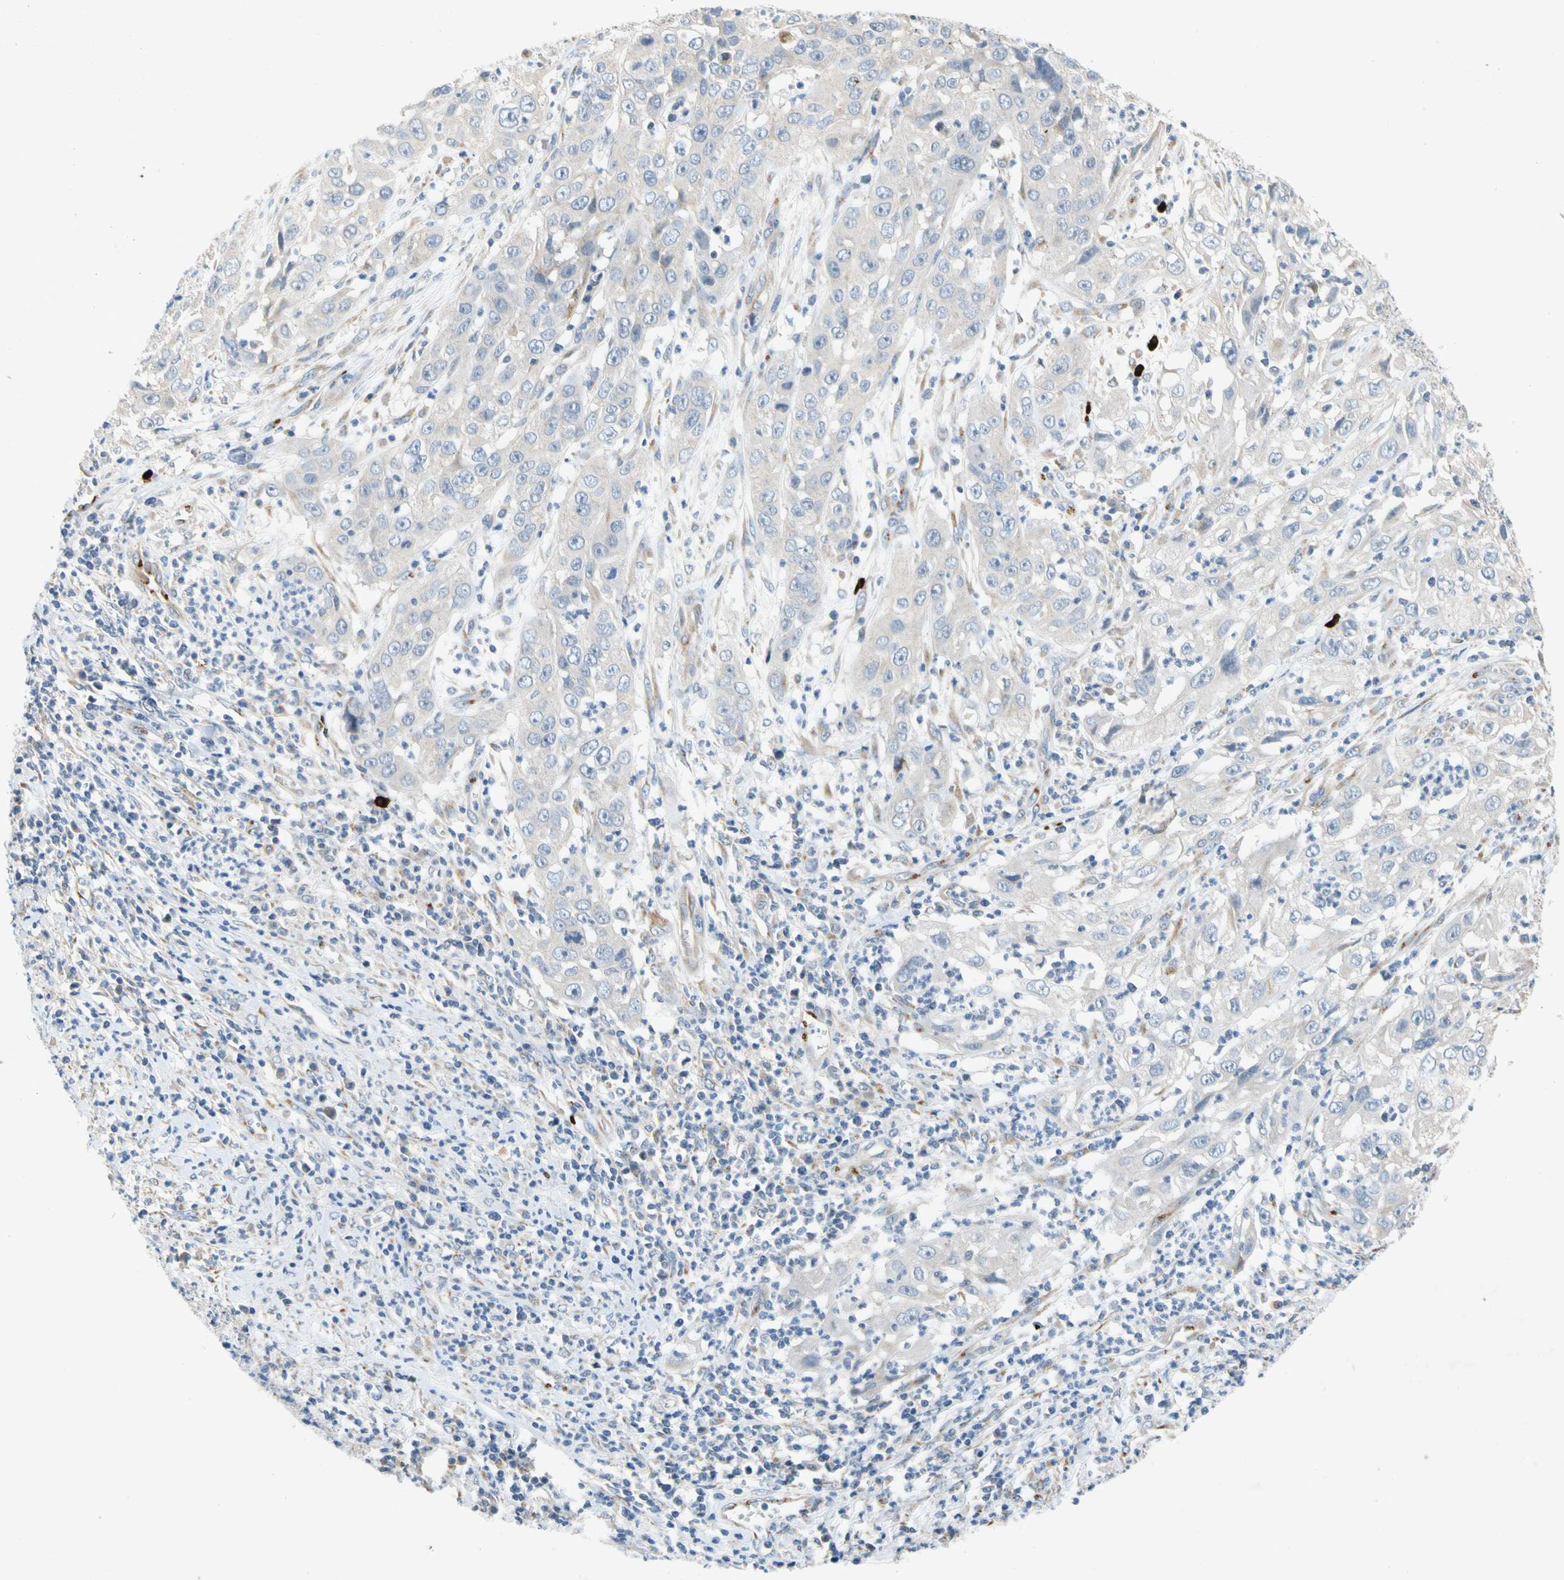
{"staining": {"intensity": "negative", "quantity": "none", "location": "none"}, "tissue": "cervical cancer", "cell_type": "Tumor cells", "image_type": "cancer", "snomed": [{"axis": "morphology", "description": "Squamous cell carcinoma, NOS"}, {"axis": "topography", "description": "Cervix"}], "caption": "High power microscopy photomicrograph of an immunohistochemistry histopathology image of cervical cancer, revealing no significant staining in tumor cells.", "gene": "GASK1B", "patient": {"sex": "female", "age": 32}}